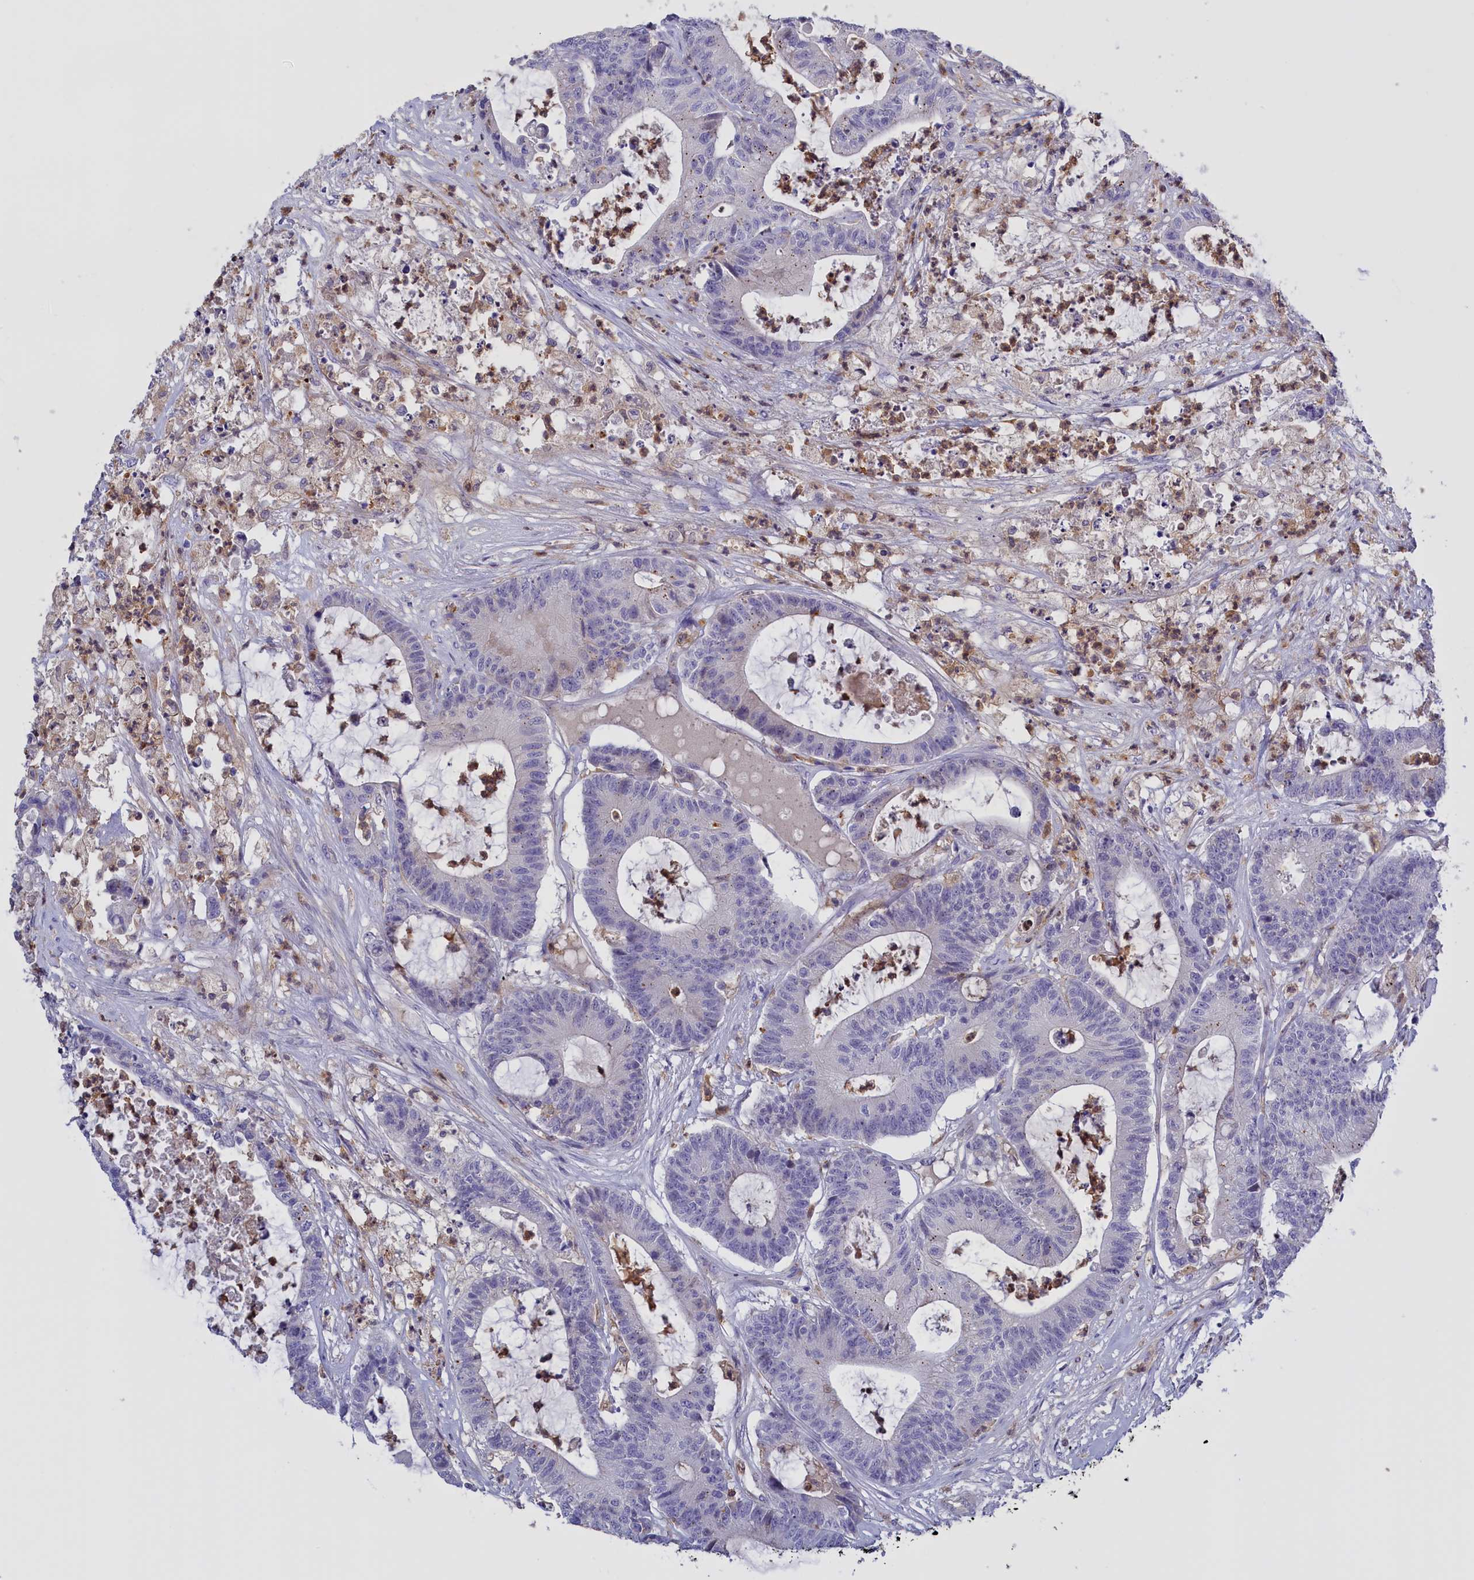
{"staining": {"intensity": "negative", "quantity": "none", "location": "none"}, "tissue": "colorectal cancer", "cell_type": "Tumor cells", "image_type": "cancer", "snomed": [{"axis": "morphology", "description": "Adenocarcinoma, NOS"}, {"axis": "topography", "description": "Colon"}], "caption": "This is a micrograph of immunohistochemistry (IHC) staining of colorectal cancer (adenocarcinoma), which shows no staining in tumor cells.", "gene": "FAM149B1", "patient": {"sex": "female", "age": 84}}